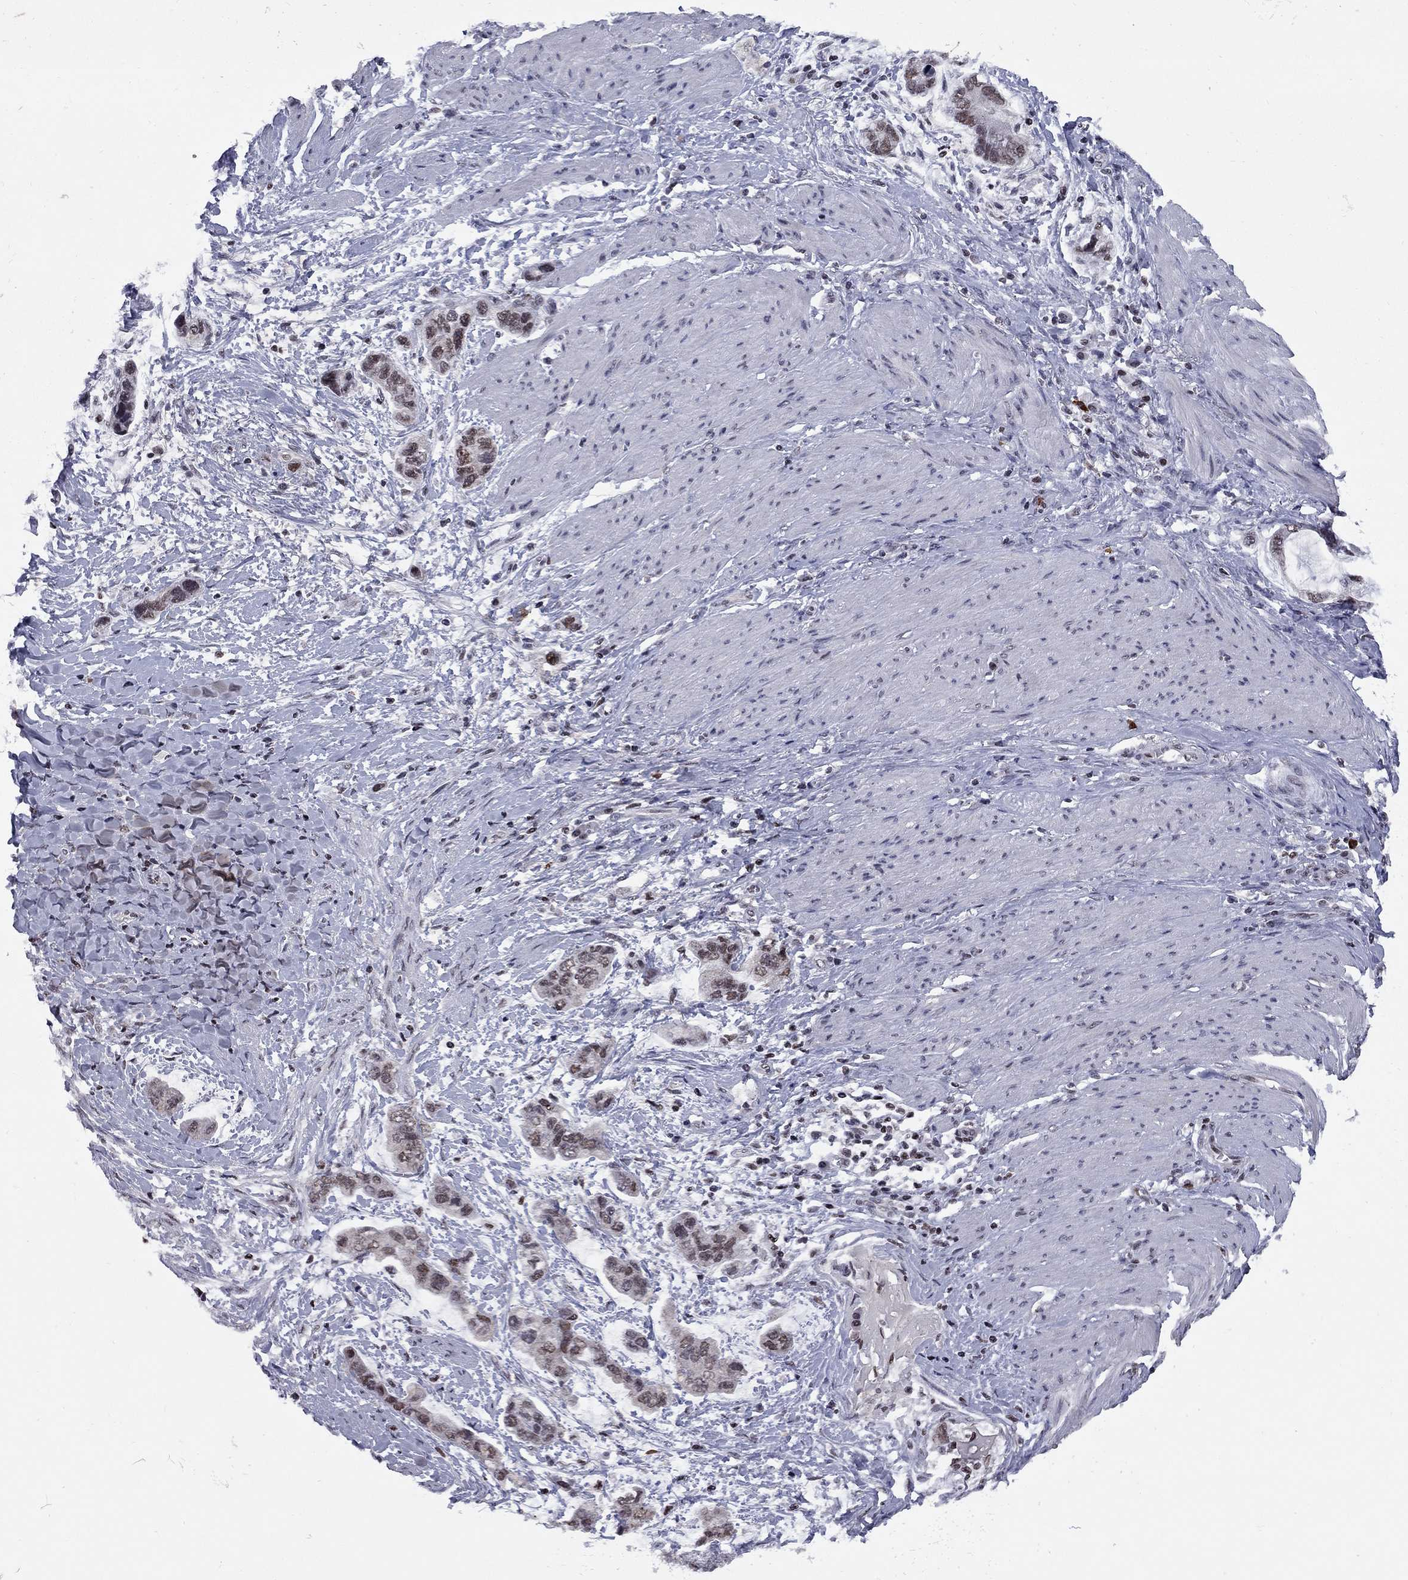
{"staining": {"intensity": "weak", "quantity": ">75%", "location": "nuclear"}, "tissue": "stomach cancer", "cell_type": "Tumor cells", "image_type": "cancer", "snomed": [{"axis": "morphology", "description": "Adenocarcinoma, NOS"}, {"axis": "topography", "description": "Stomach, lower"}], "caption": "This histopathology image displays stomach adenocarcinoma stained with immunohistochemistry to label a protein in brown. The nuclear of tumor cells show weak positivity for the protein. Nuclei are counter-stained blue.", "gene": "TAF9", "patient": {"sex": "female", "age": 93}}